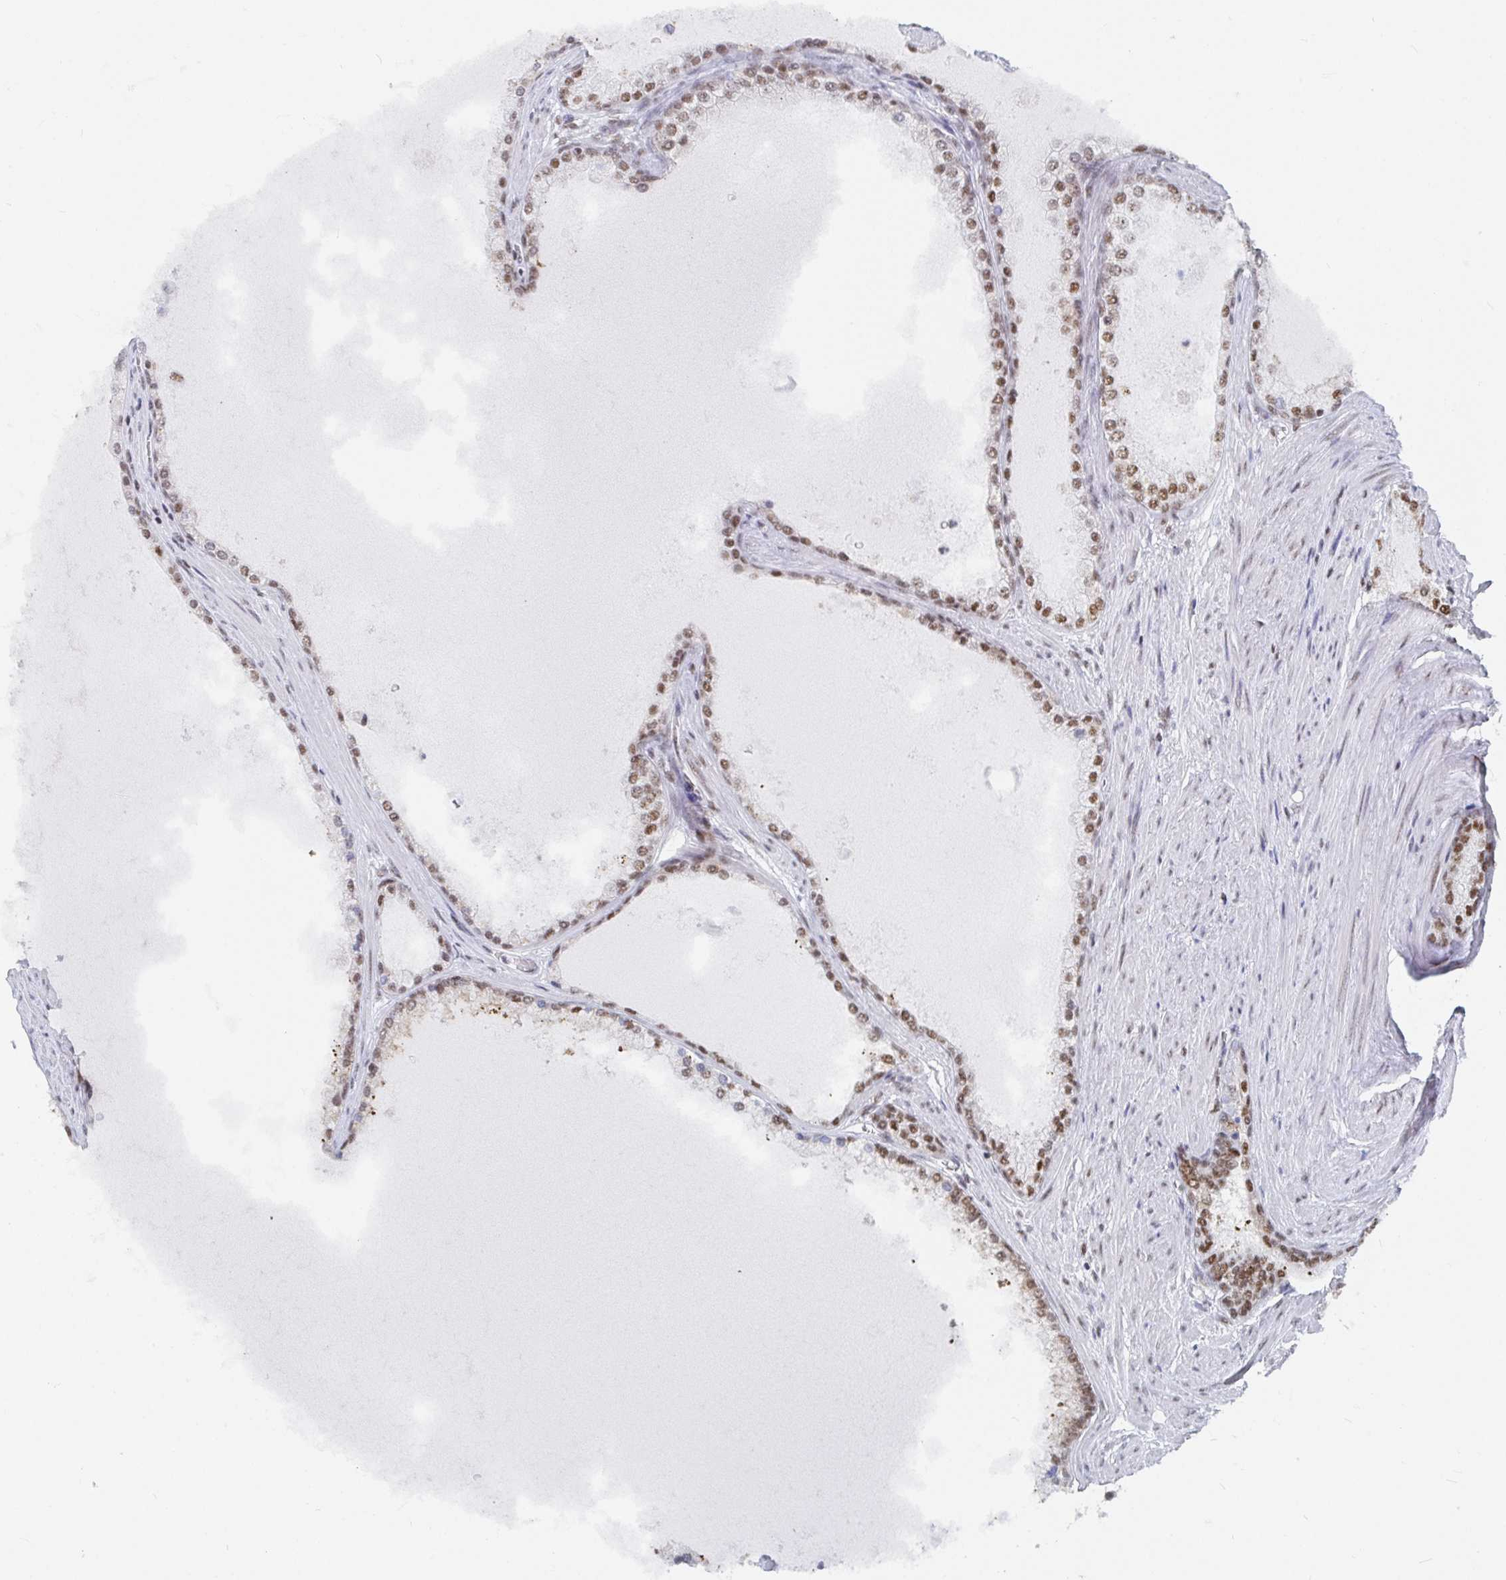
{"staining": {"intensity": "moderate", "quantity": ">75%", "location": "nuclear"}, "tissue": "prostate cancer", "cell_type": "Tumor cells", "image_type": "cancer", "snomed": [{"axis": "morphology", "description": "Adenocarcinoma, High grade"}, {"axis": "topography", "description": "Prostate"}], "caption": "The micrograph displays immunohistochemical staining of prostate cancer. There is moderate nuclear expression is appreciated in about >75% of tumor cells. The staining is performed using DAB (3,3'-diaminobenzidine) brown chromogen to label protein expression. The nuclei are counter-stained blue using hematoxylin.", "gene": "EWSR1", "patient": {"sex": "male", "age": 67}}